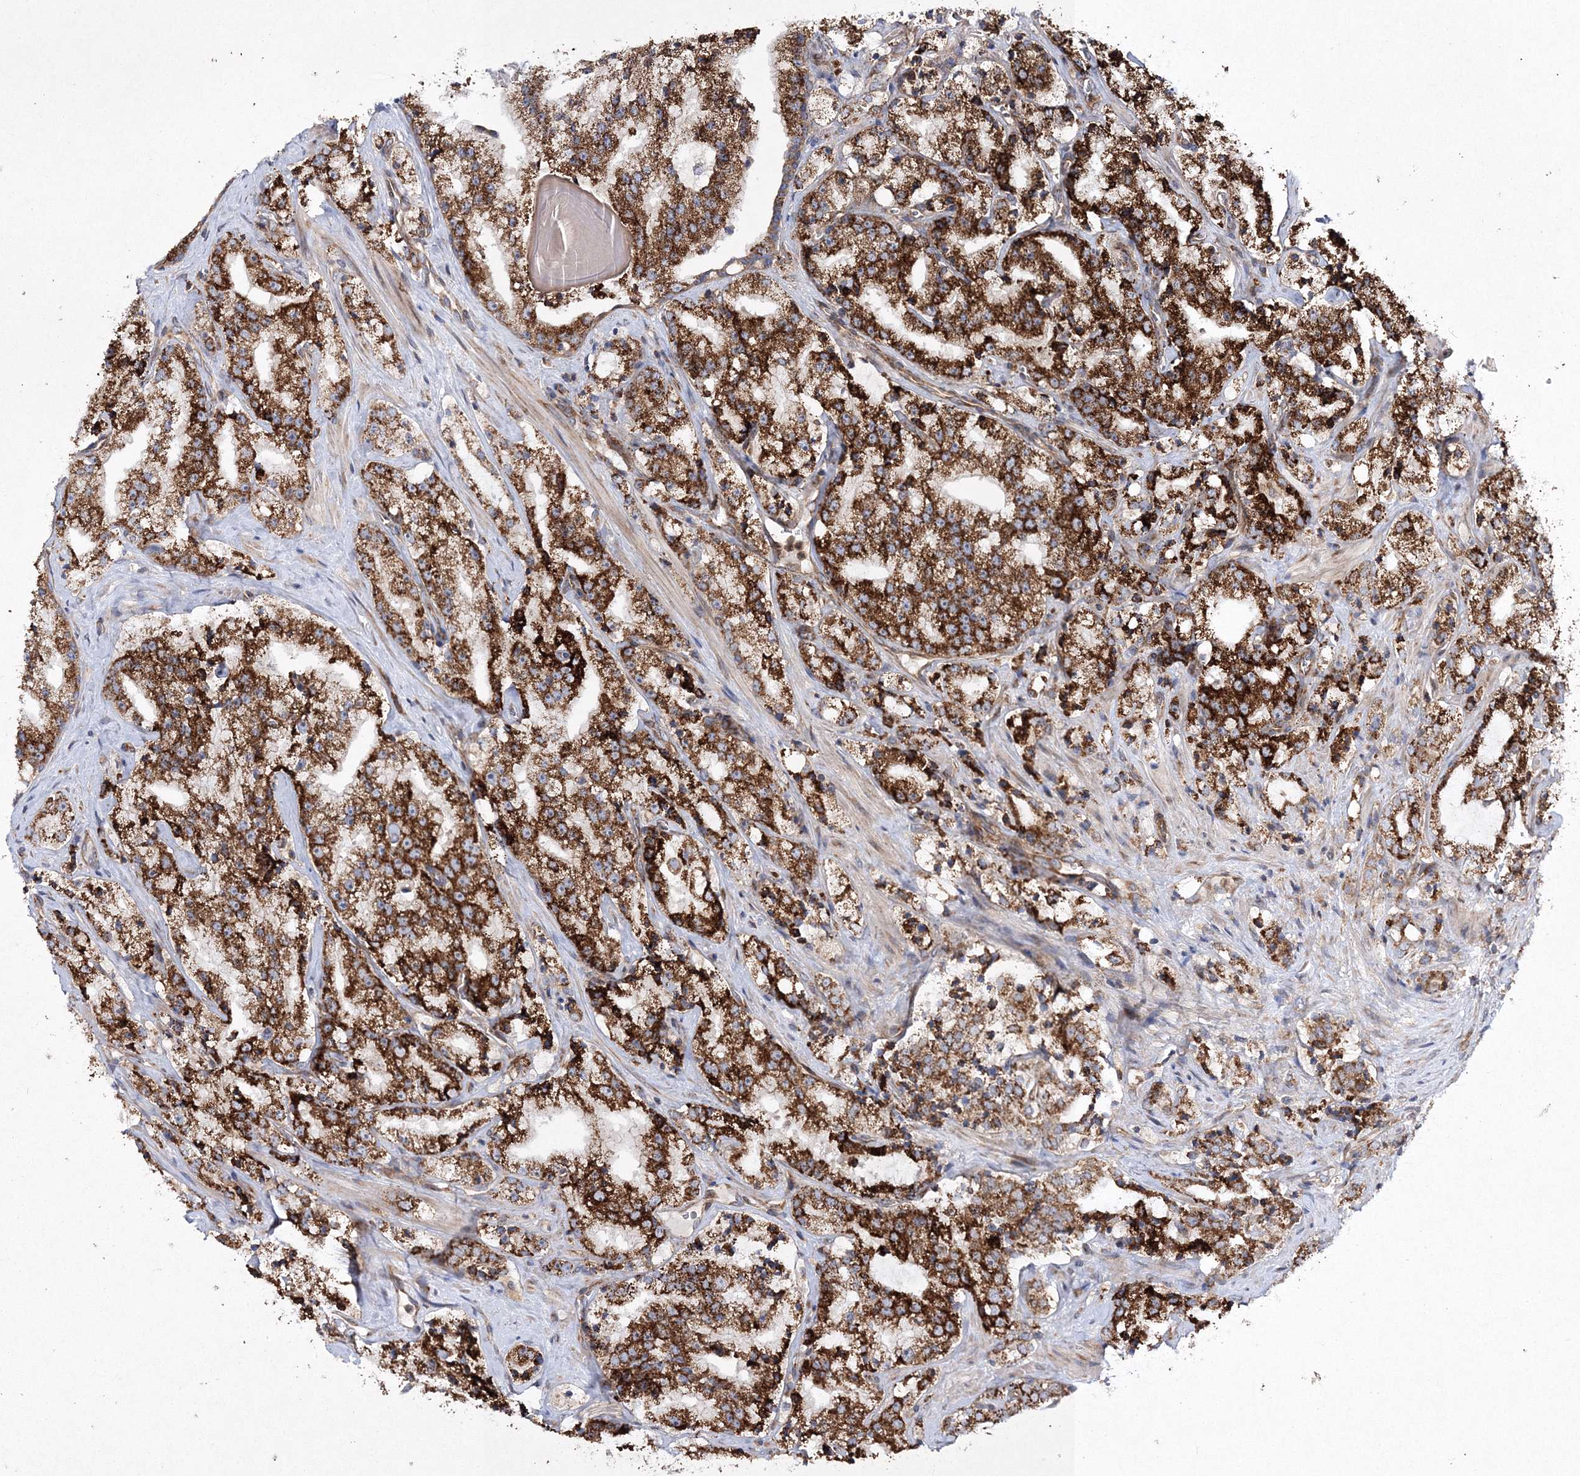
{"staining": {"intensity": "strong", "quantity": ">75%", "location": "cytoplasmic/membranous"}, "tissue": "prostate cancer", "cell_type": "Tumor cells", "image_type": "cancer", "snomed": [{"axis": "morphology", "description": "Adenocarcinoma, High grade"}, {"axis": "topography", "description": "Prostate"}], "caption": "Prostate cancer stained with IHC displays strong cytoplasmic/membranous positivity in approximately >75% of tumor cells.", "gene": "DNAJC13", "patient": {"sex": "male", "age": 64}}